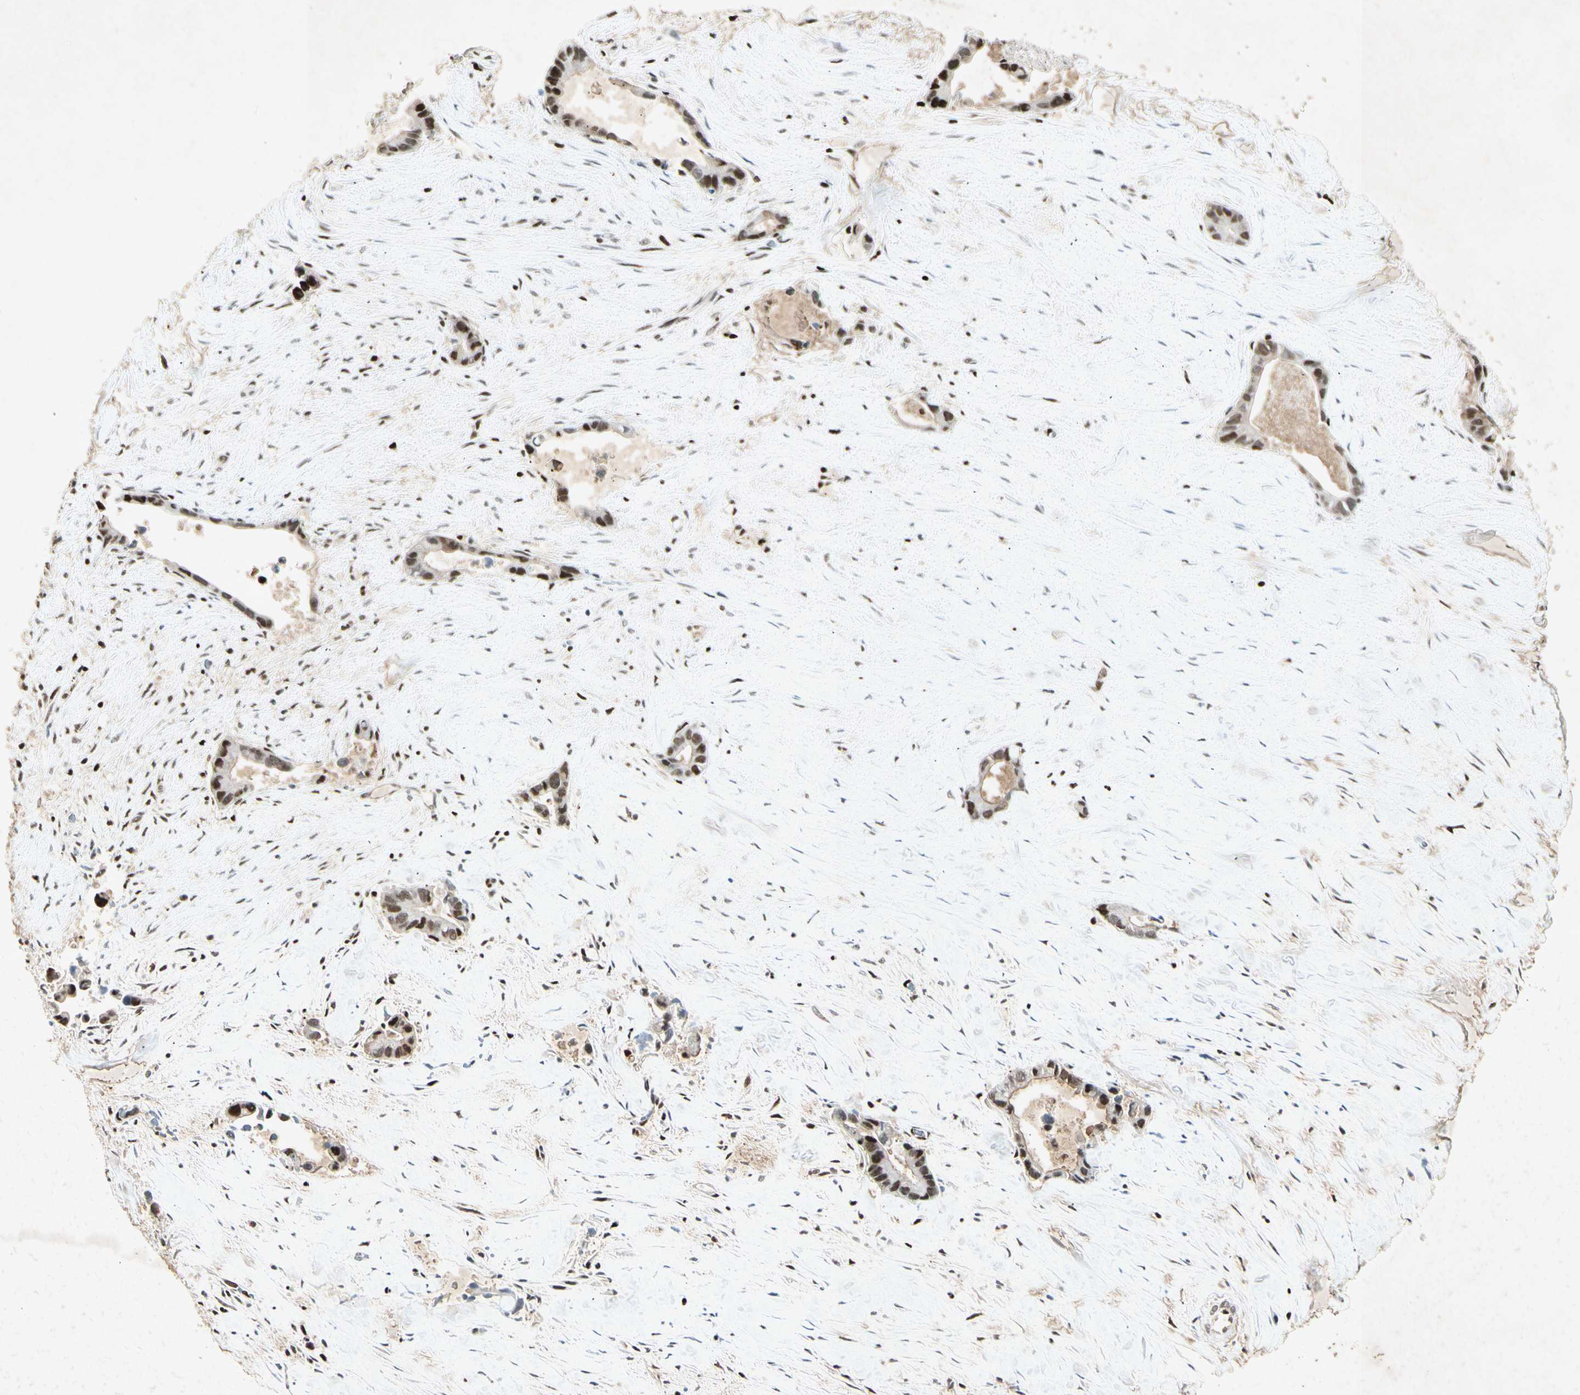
{"staining": {"intensity": "strong", "quantity": ">75%", "location": "nuclear"}, "tissue": "liver cancer", "cell_type": "Tumor cells", "image_type": "cancer", "snomed": [{"axis": "morphology", "description": "Cholangiocarcinoma"}, {"axis": "topography", "description": "Liver"}], "caption": "A micrograph of liver cancer stained for a protein reveals strong nuclear brown staining in tumor cells.", "gene": "RNF43", "patient": {"sex": "female", "age": 55}}